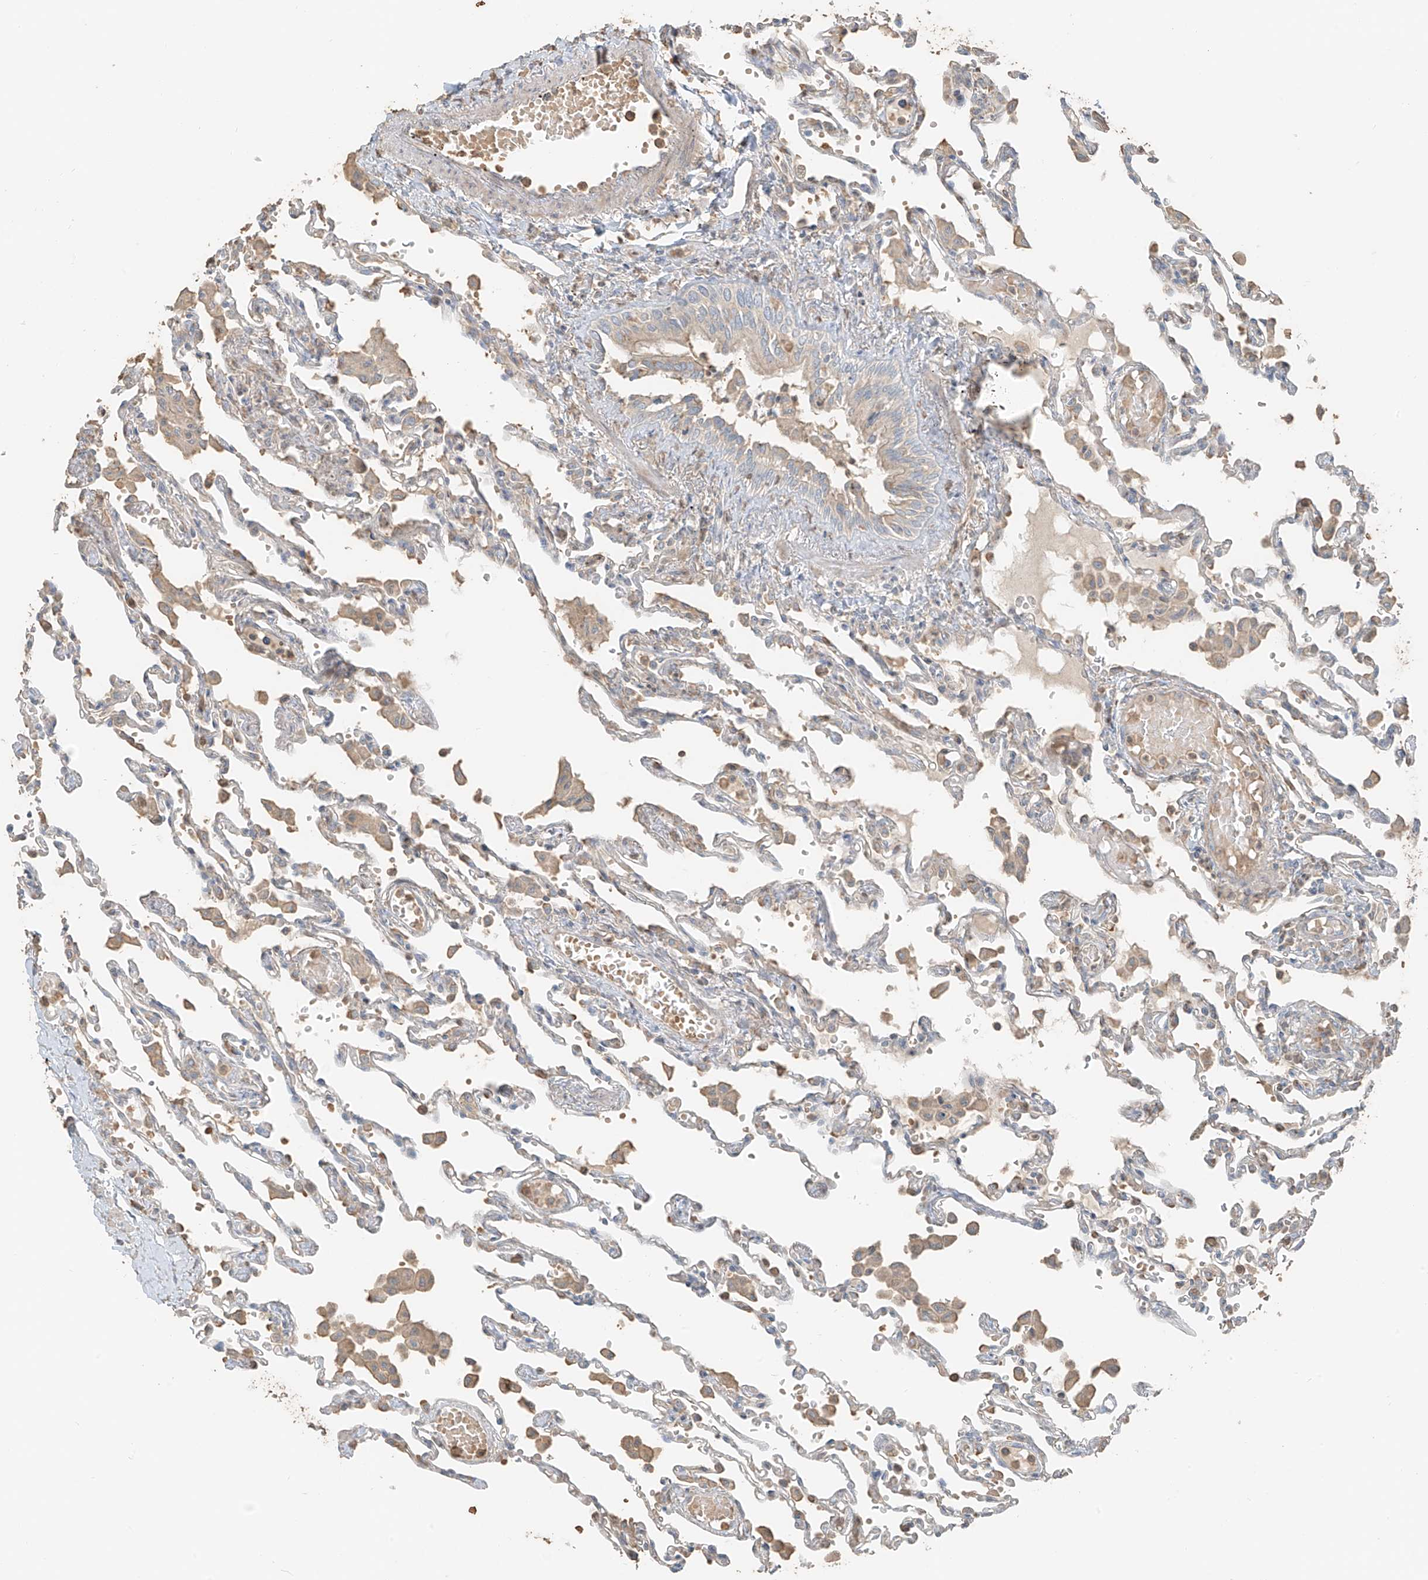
{"staining": {"intensity": "weak", "quantity": "<25%", "location": "cytoplasmic/membranous"}, "tissue": "lung", "cell_type": "Alveolar cells", "image_type": "normal", "snomed": [{"axis": "morphology", "description": "Normal tissue, NOS"}, {"axis": "topography", "description": "Bronchus"}, {"axis": "topography", "description": "Lung"}], "caption": "Human lung stained for a protein using immunohistochemistry (IHC) shows no expression in alveolar cells.", "gene": "RFTN2", "patient": {"sex": "female", "age": 49}}